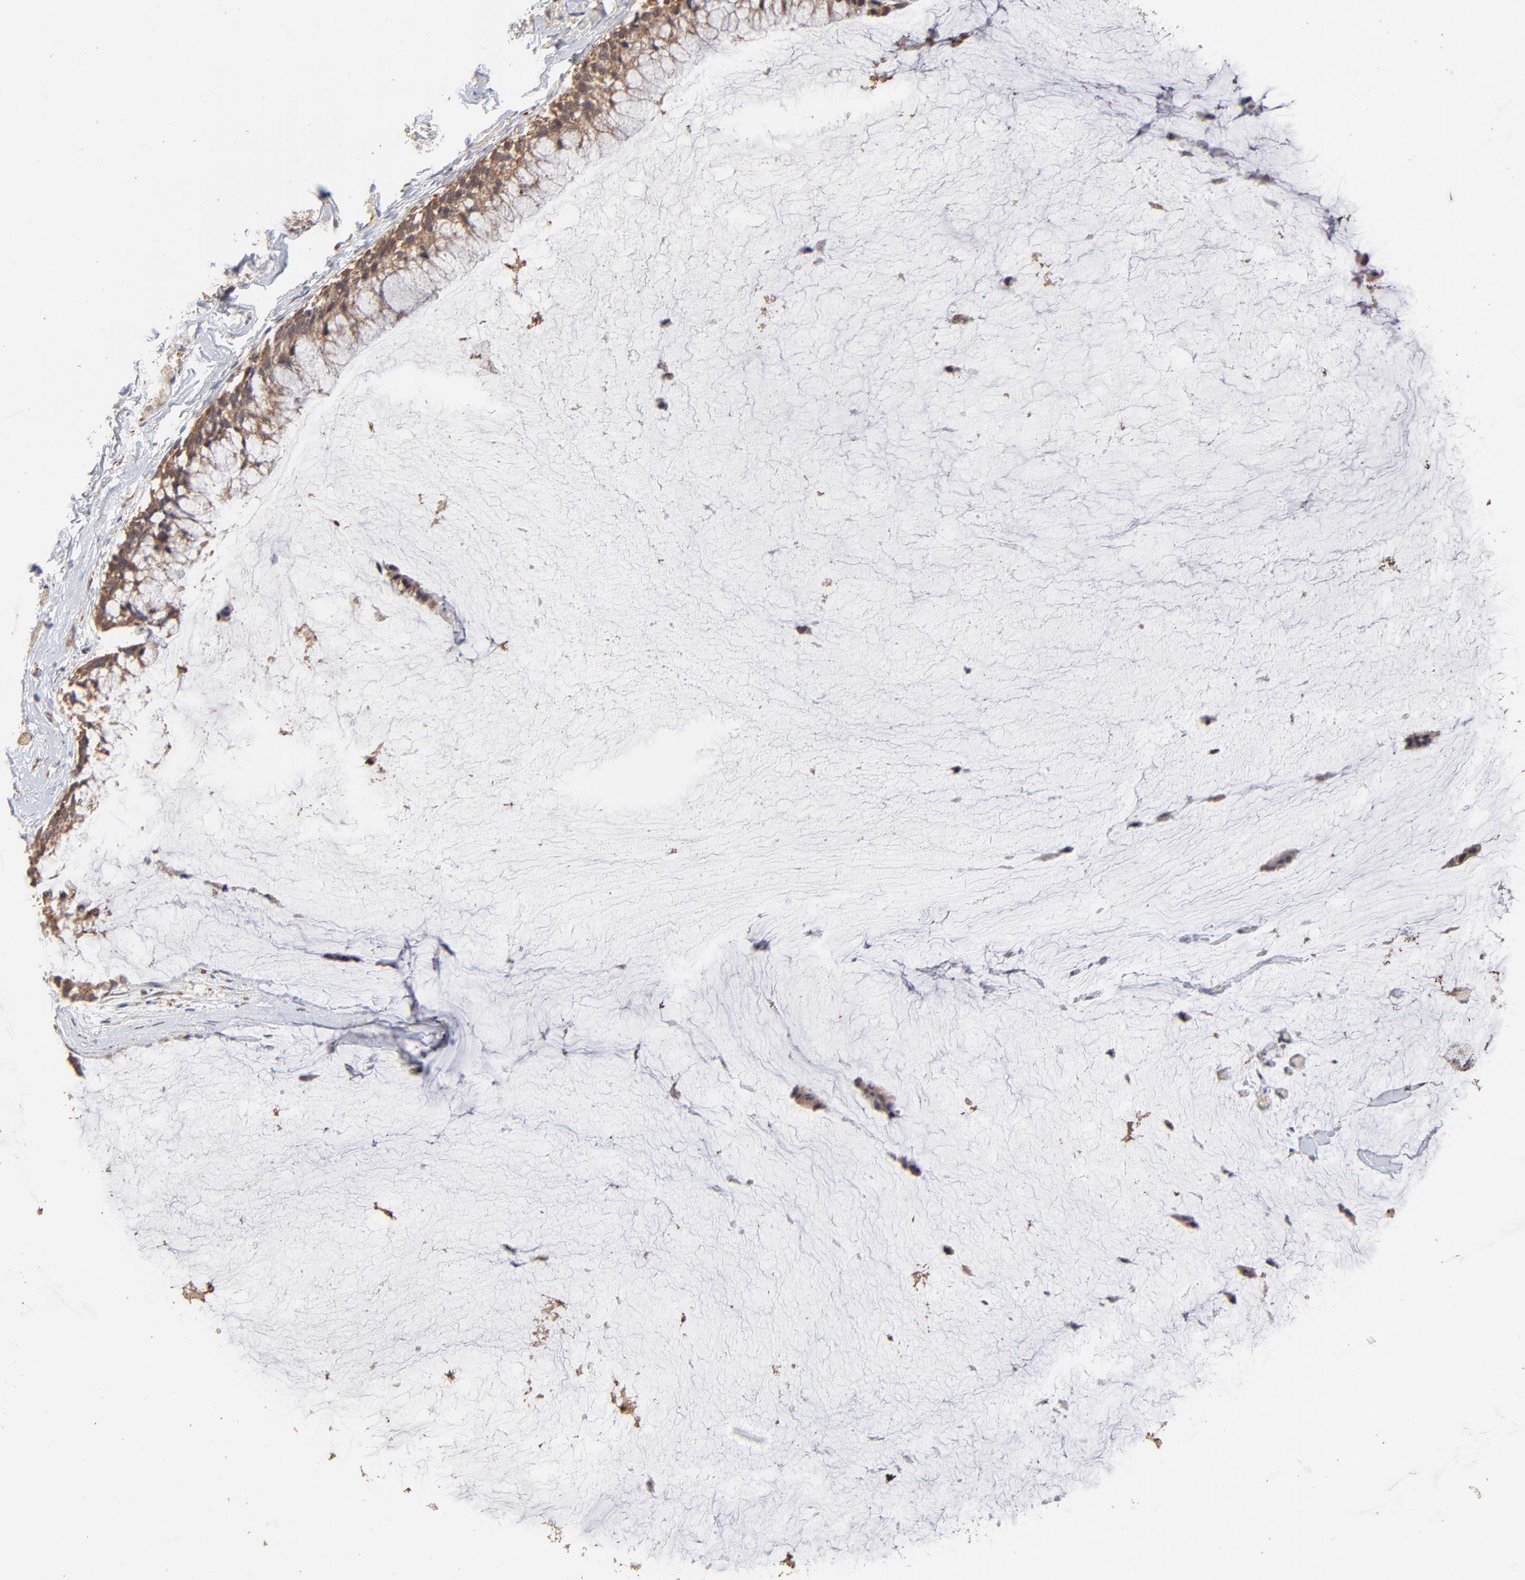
{"staining": {"intensity": "moderate", "quantity": ">75%", "location": "cytoplasmic/membranous,nuclear"}, "tissue": "ovarian cancer", "cell_type": "Tumor cells", "image_type": "cancer", "snomed": [{"axis": "morphology", "description": "Cystadenocarcinoma, mucinous, NOS"}, {"axis": "topography", "description": "Ovary"}], "caption": "The photomicrograph shows staining of ovarian cancer (mucinous cystadenocarcinoma), revealing moderate cytoplasmic/membranous and nuclear protein expression (brown color) within tumor cells.", "gene": "MSL2", "patient": {"sex": "female", "age": 39}}